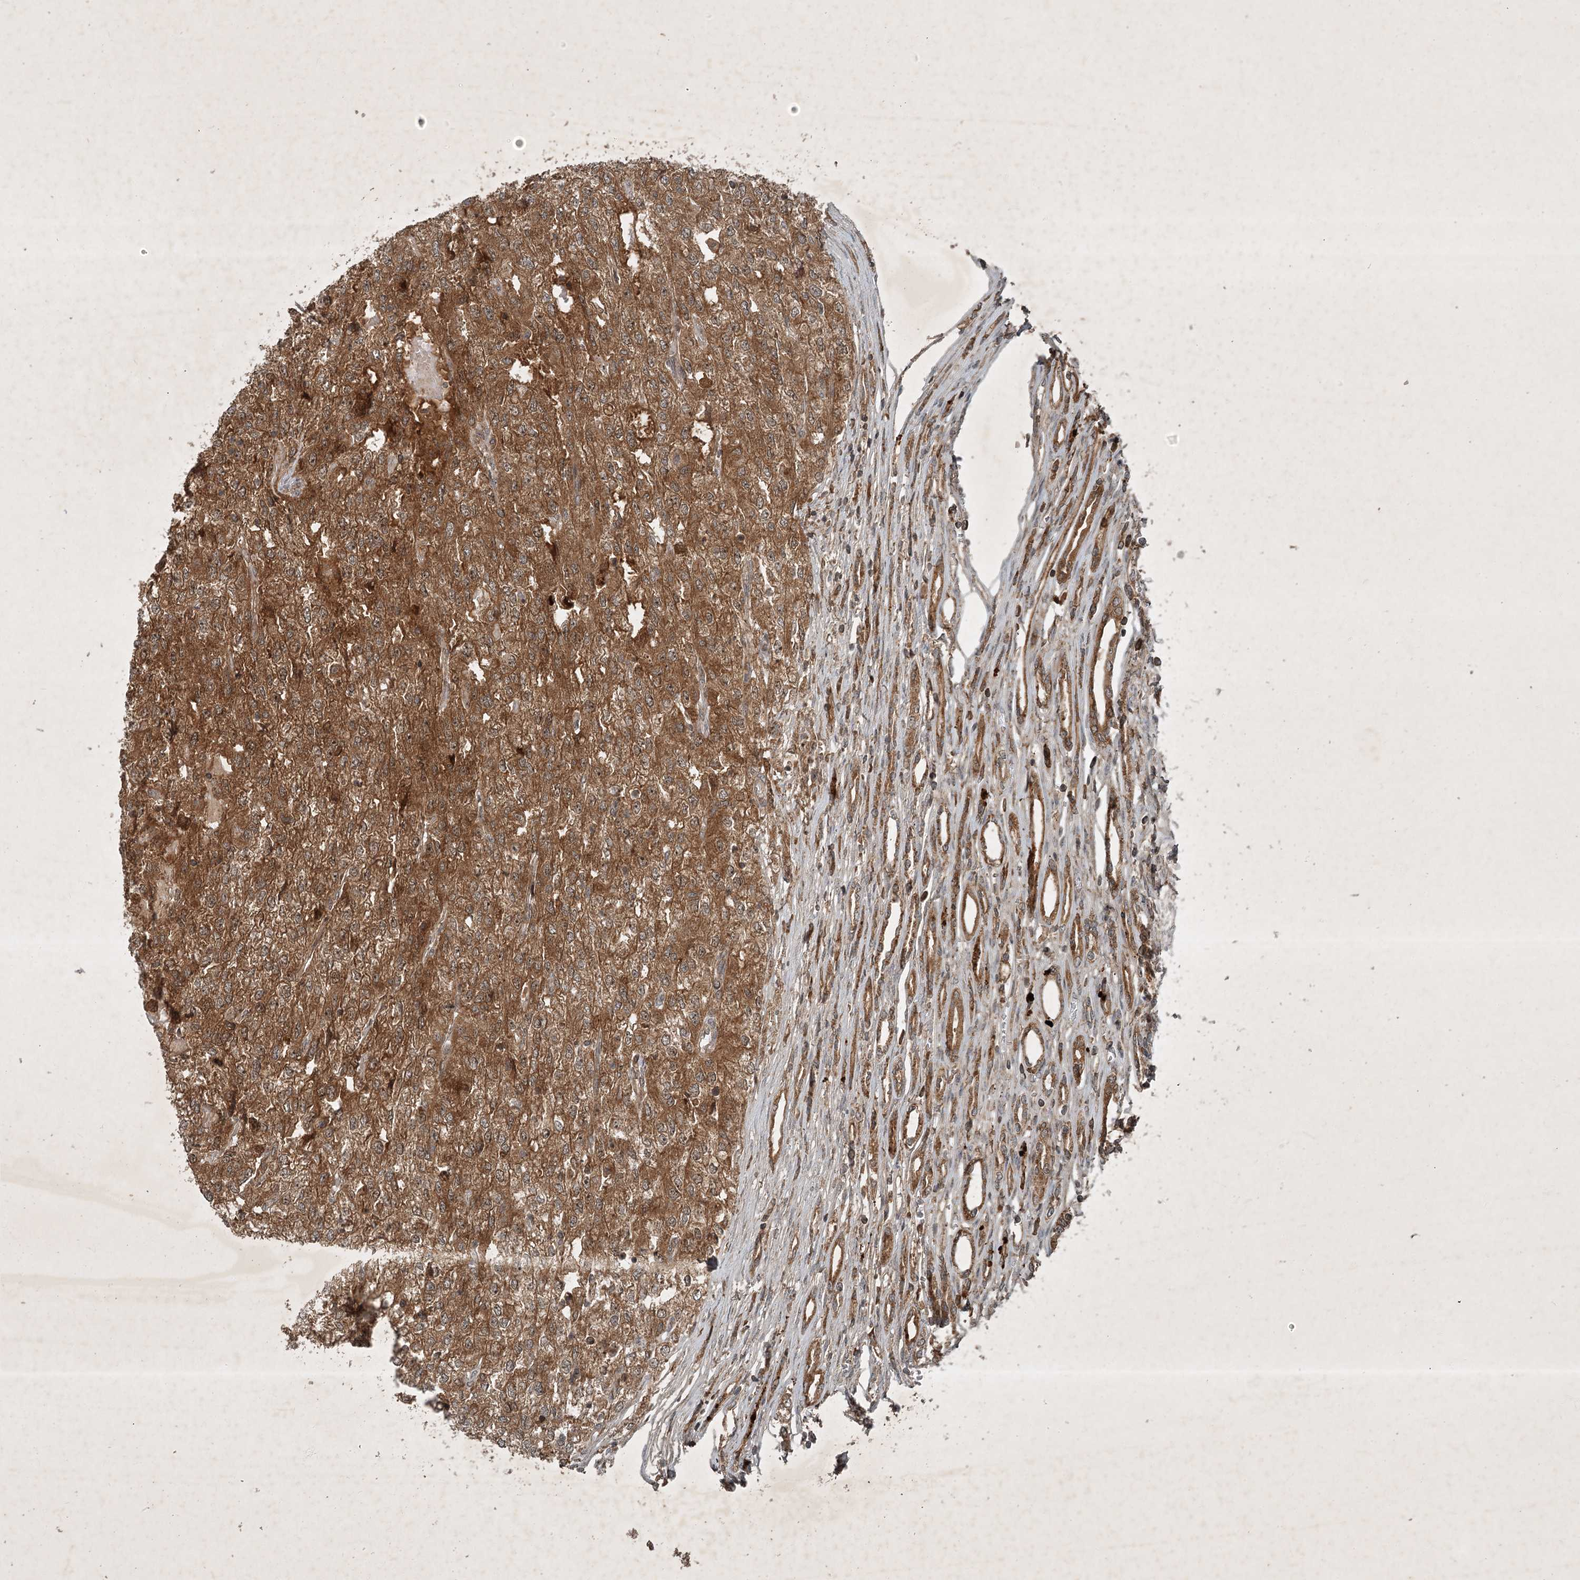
{"staining": {"intensity": "moderate", "quantity": ">75%", "location": "cytoplasmic/membranous"}, "tissue": "renal cancer", "cell_type": "Tumor cells", "image_type": "cancer", "snomed": [{"axis": "morphology", "description": "Adenocarcinoma, NOS"}, {"axis": "topography", "description": "Kidney"}], "caption": "Tumor cells reveal moderate cytoplasmic/membranous positivity in approximately >75% of cells in renal cancer (adenocarcinoma).", "gene": "UNC93A", "patient": {"sex": "female", "age": 54}}